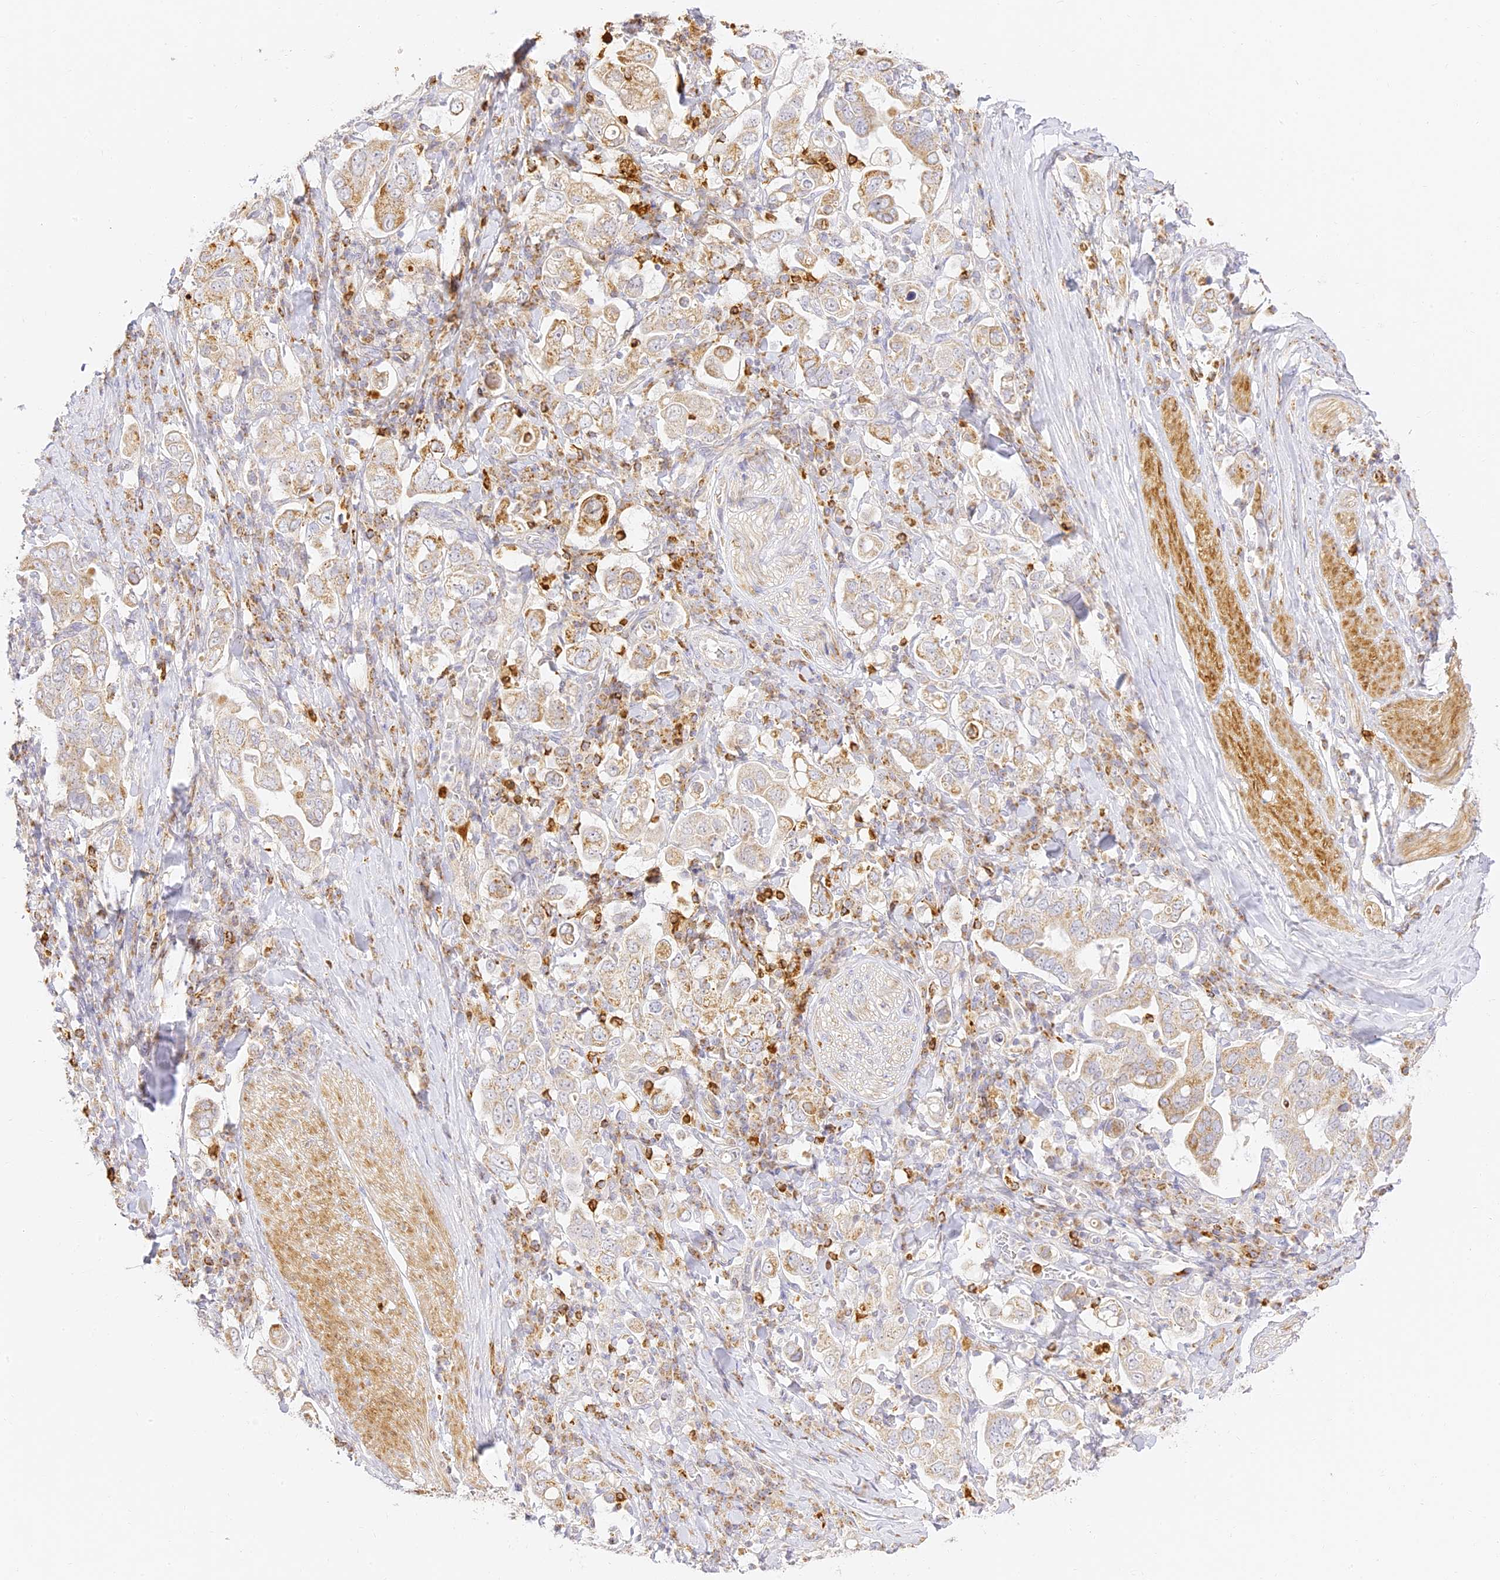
{"staining": {"intensity": "weak", "quantity": ">75%", "location": "cytoplasmic/membranous"}, "tissue": "stomach cancer", "cell_type": "Tumor cells", "image_type": "cancer", "snomed": [{"axis": "morphology", "description": "Adenocarcinoma, NOS"}, {"axis": "topography", "description": "Stomach, upper"}], "caption": "Immunohistochemistry staining of stomach cancer (adenocarcinoma), which demonstrates low levels of weak cytoplasmic/membranous expression in about >75% of tumor cells indicating weak cytoplasmic/membranous protein staining. The staining was performed using DAB (3,3'-diaminobenzidine) (brown) for protein detection and nuclei were counterstained in hematoxylin (blue).", "gene": "LRRC15", "patient": {"sex": "male", "age": 62}}